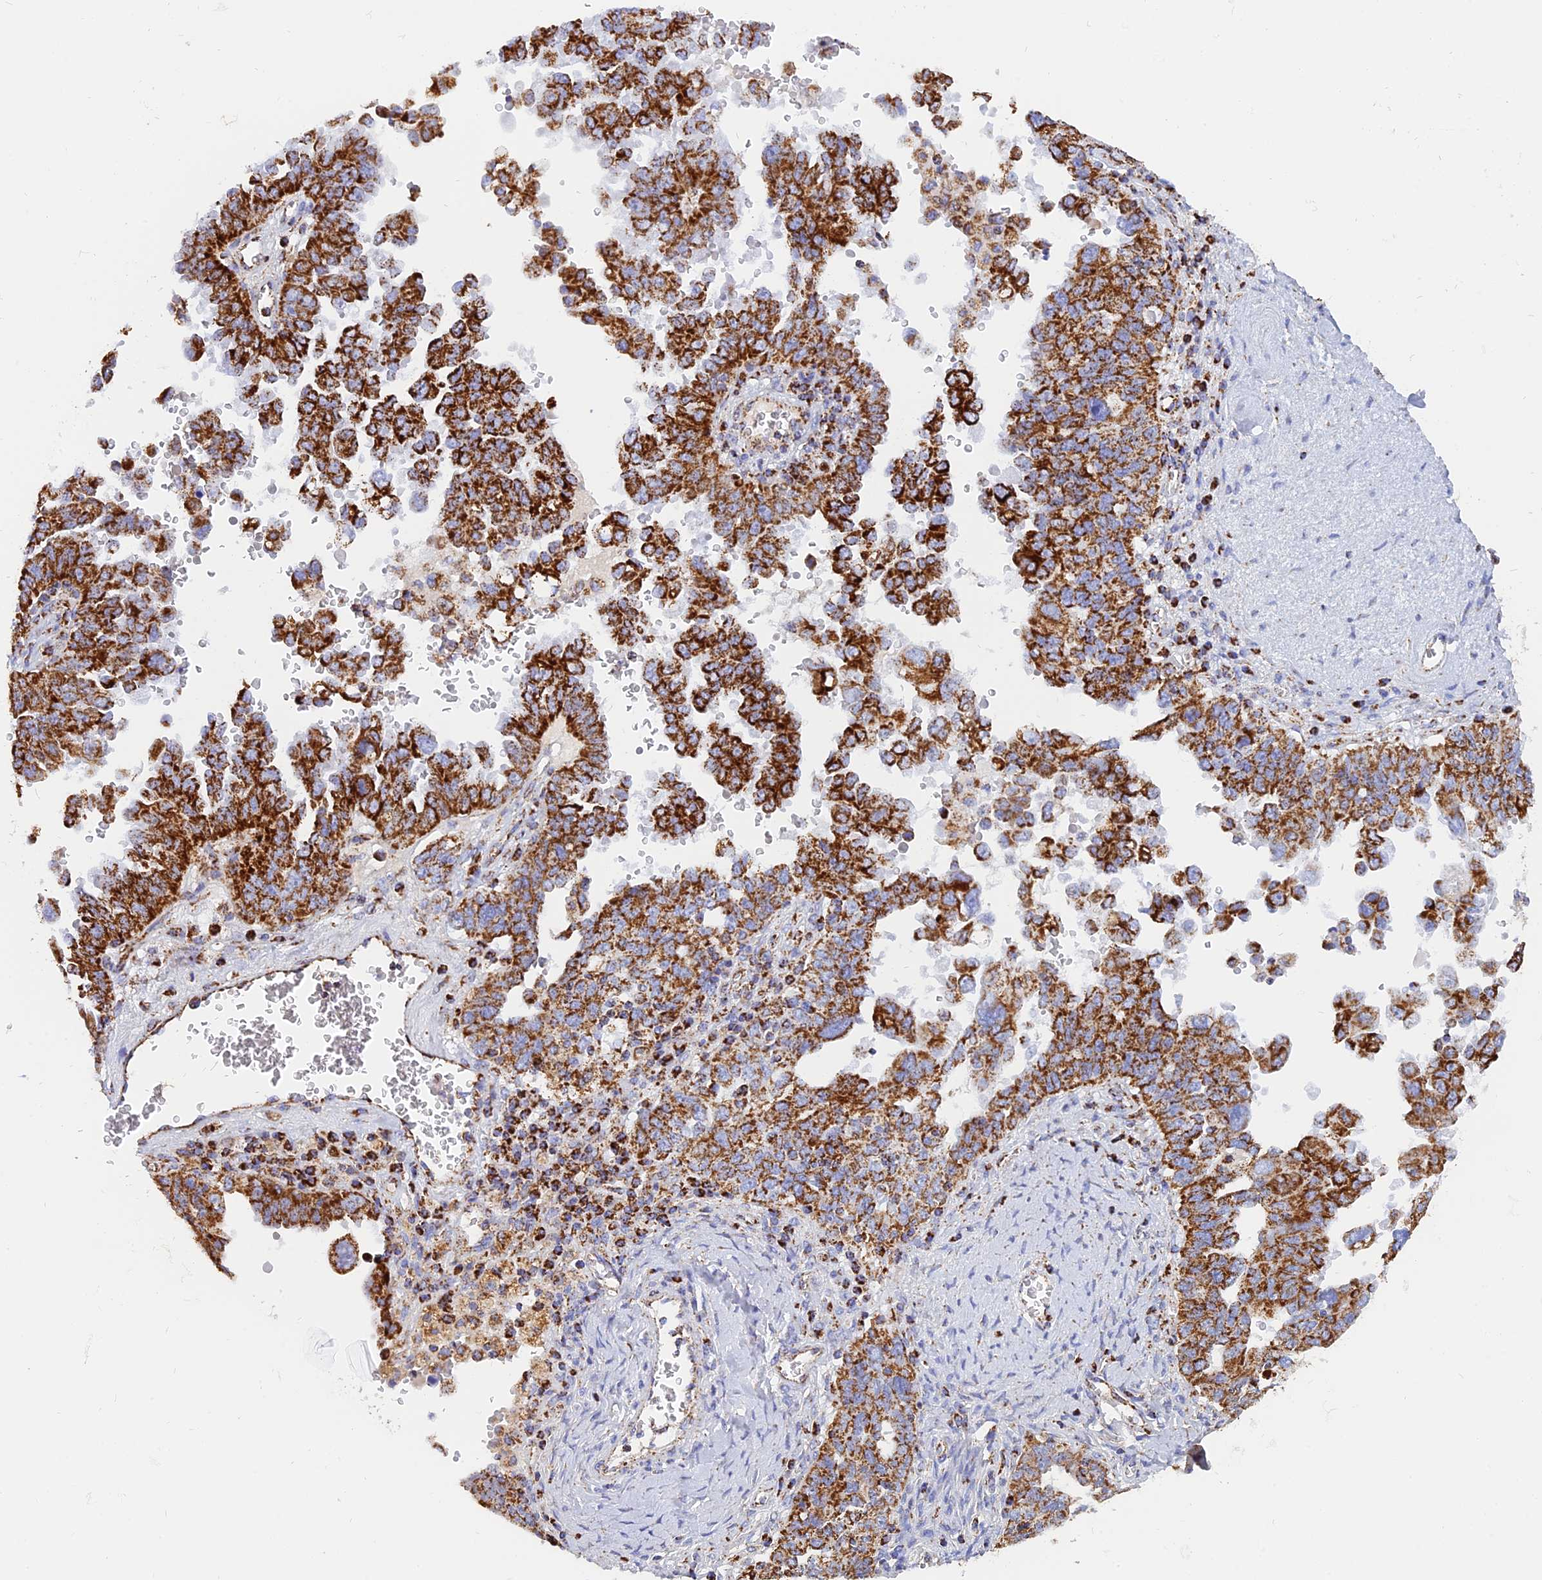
{"staining": {"intensity": "strong", "quantity": ">75%", "location": "cytoplasmic/membranous"}, "tissue": "ovarian cancer", "cell_type": "Tumor cells", "image_type": "cancer", "snomed": [{"axis": "morphology", "description": "Carcinoma, endometroid"}, {"axis": "topography", "description": "Ovary"}], "caption": "A brown stain shows strong cytoplasmic/membranous expression of a protein in human ovarian cancer tumor cells.", "gene": "NDUFB6", "patient": {"sex": "female", "age": 62}}